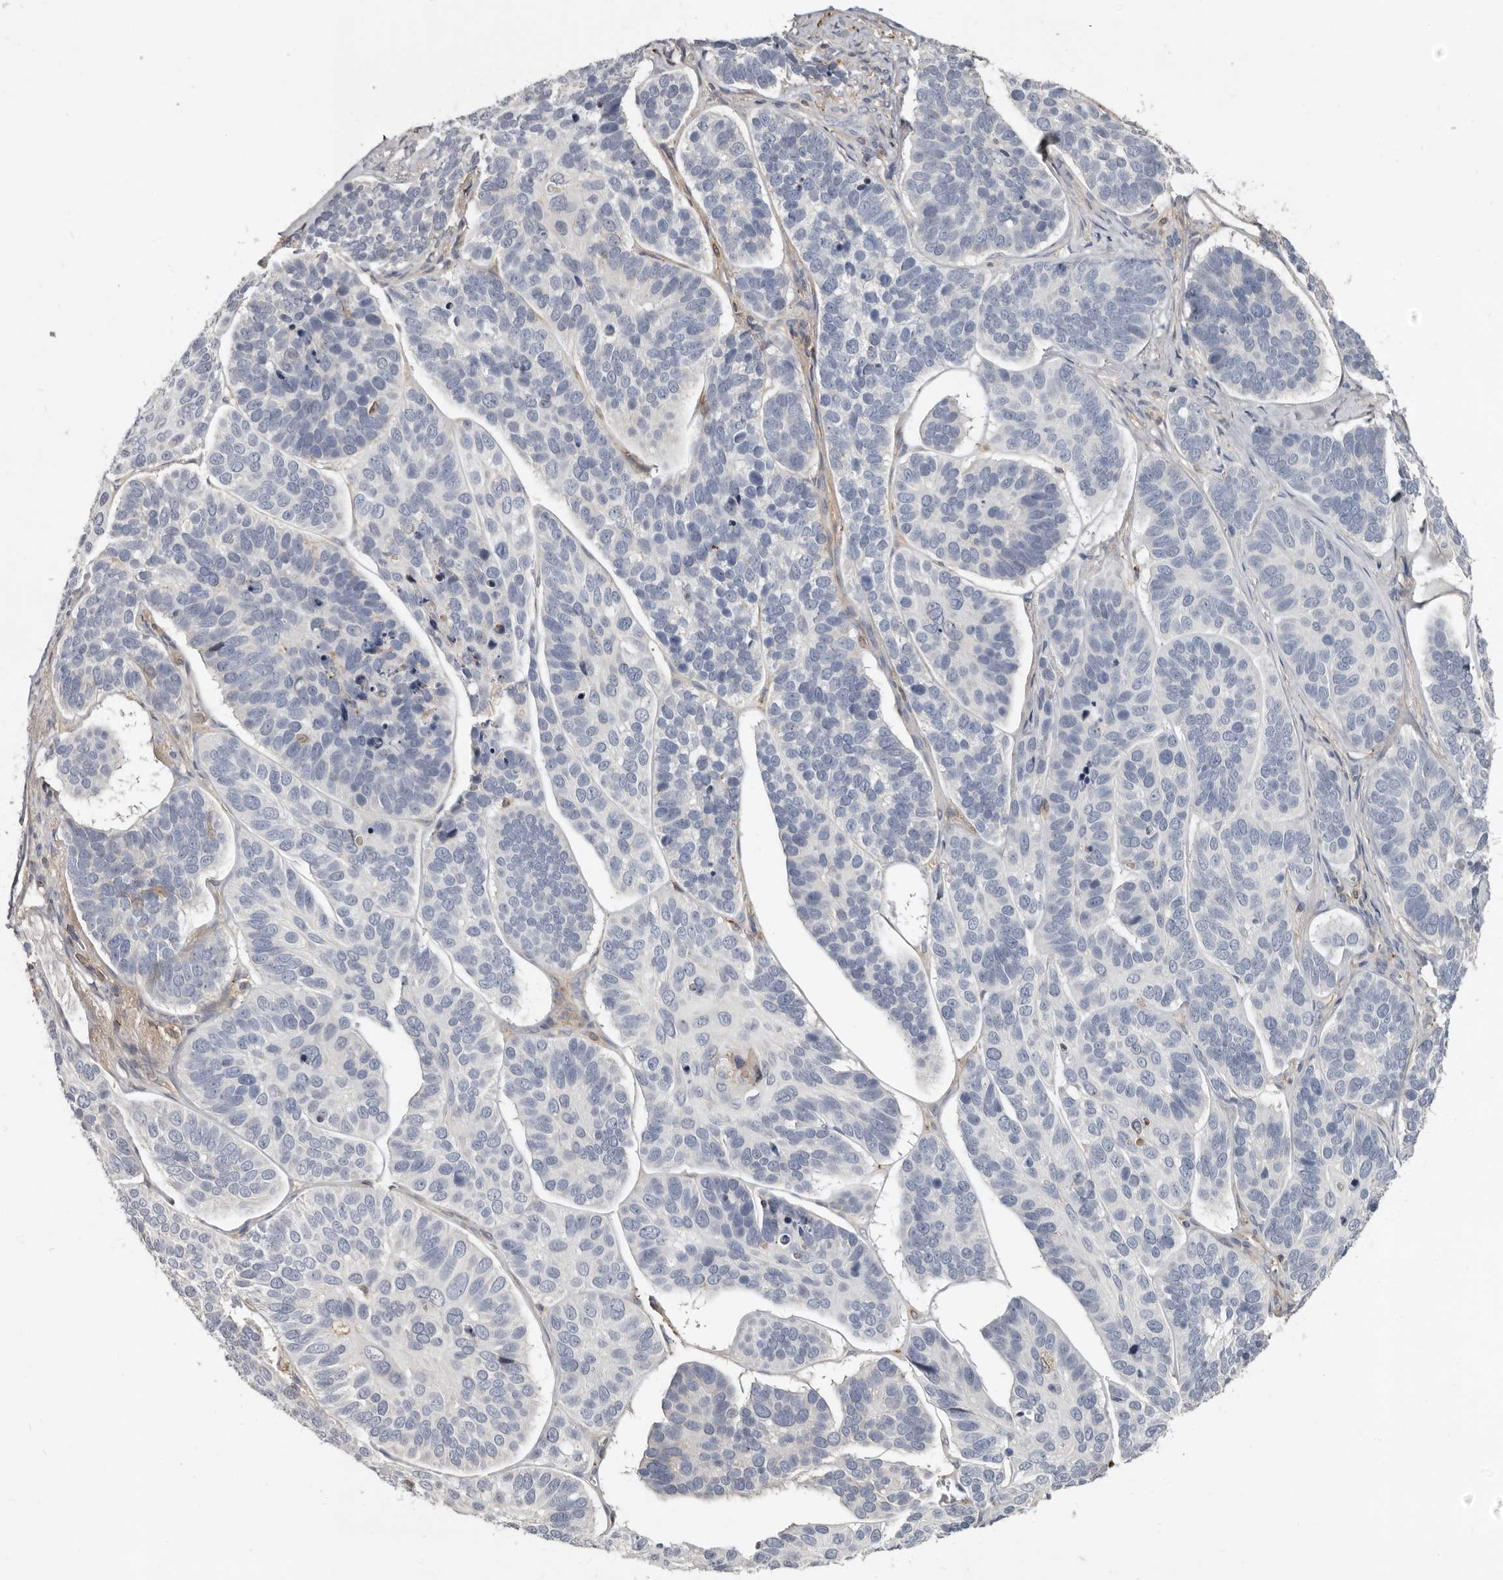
{"staining": {"intensity": "negative", "quantity": "none", "location": "none"}, "tissue": "skin cancer", "cell_type": "Tumor cells", "image_type": "cancer", "snomed": [{"axis": "morphology", "description": "Basal cell carcinoma"}, {"axis": "topography", "description": "Skin"}], "caption": "IHC of human skin cancer reveals no staining in tumor cells.", "gene": "KIF26B", "patient": {"sex": "male", "age": 62}}